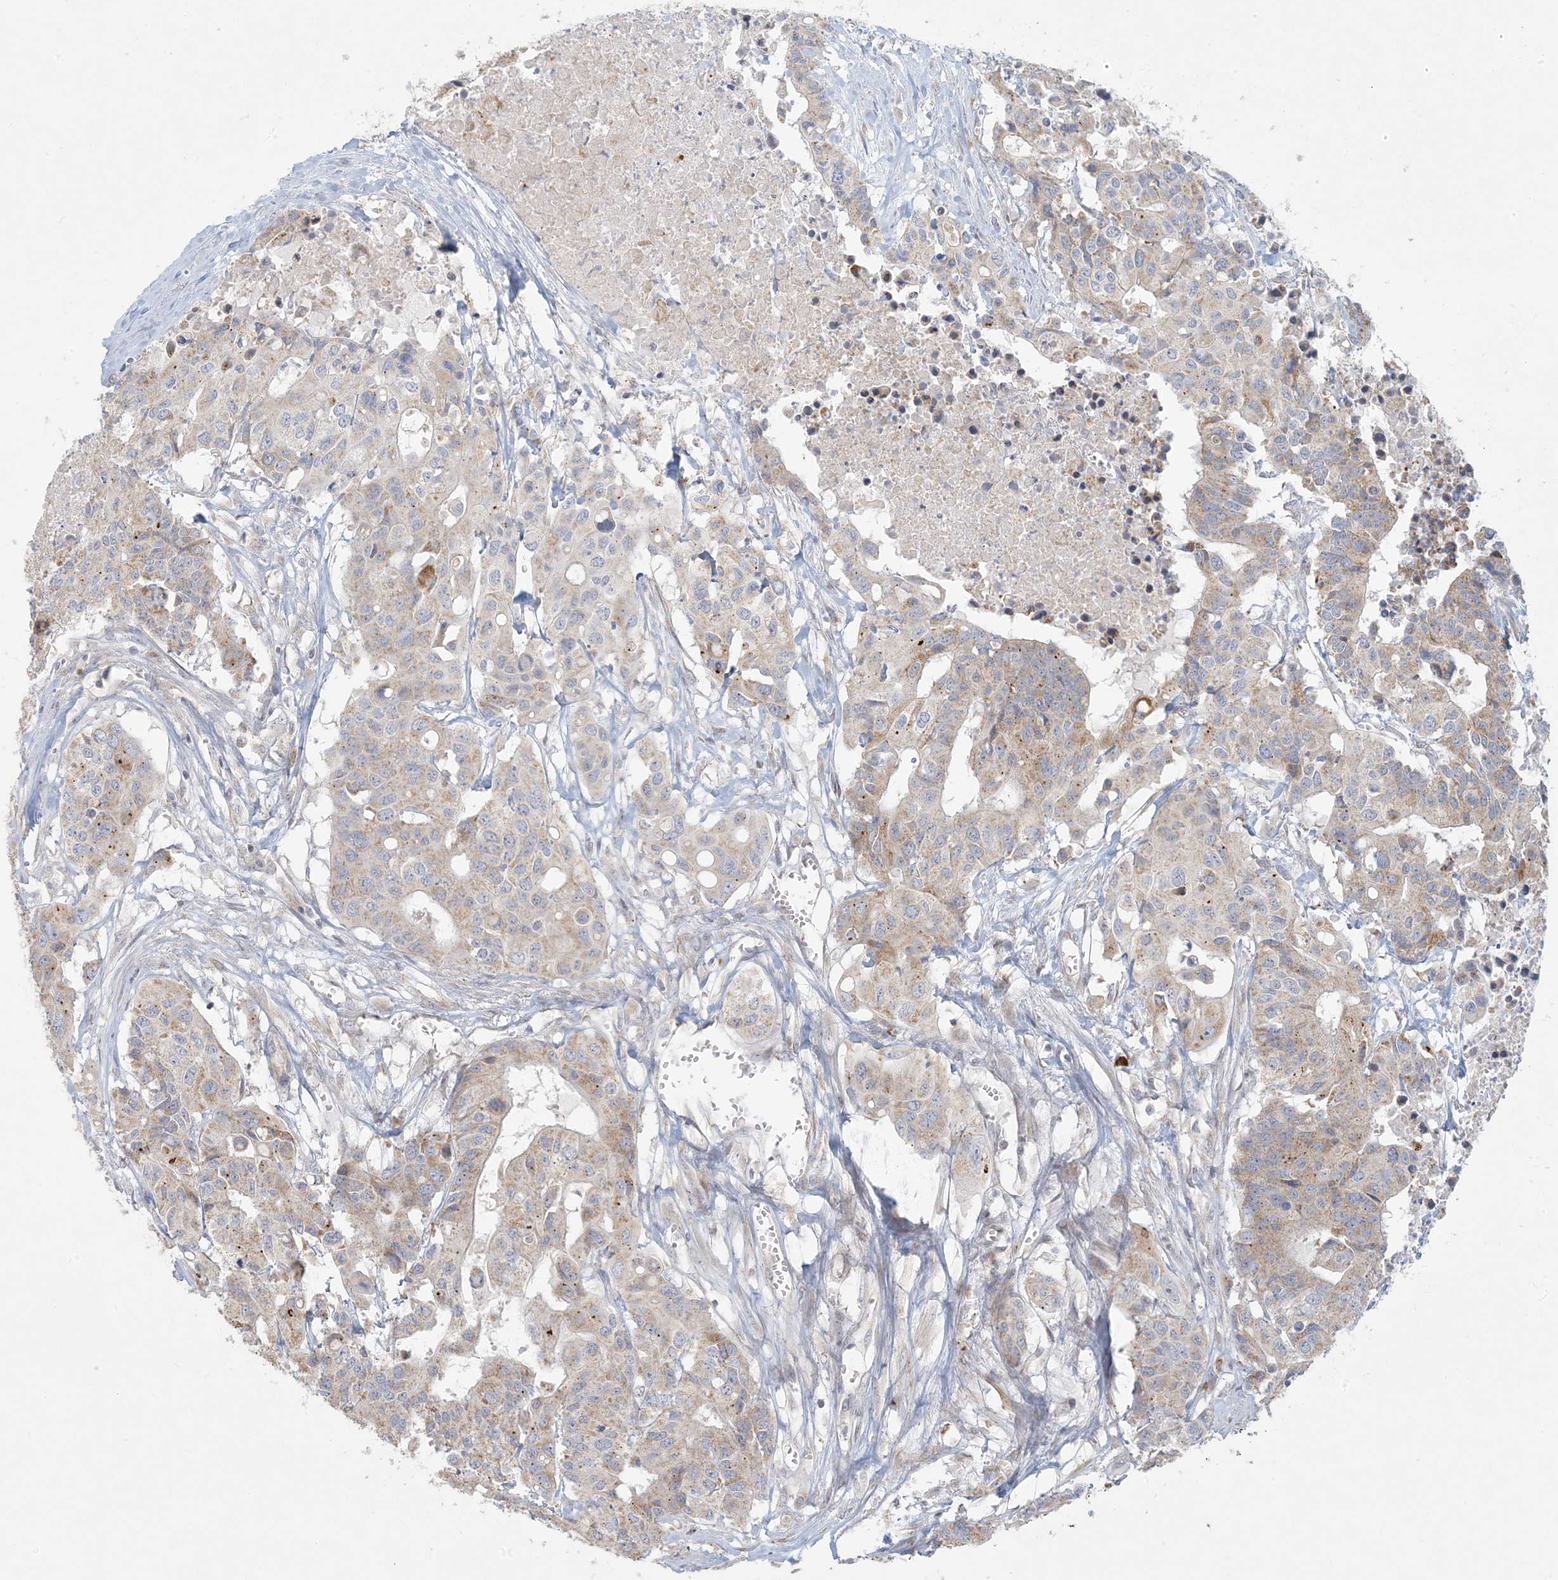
{"staining": {"intensity": "weak", "quantity": "25%-75%", "location": "cytoplasmic/membranous"}, "tissue": "colorectal cancer", "cell_type": "Tumor cells", "image_type": "cancer", "snomed": [{"axis": "morphology", "description": "Adenocarcinoma, NOS"}, {"axis": "topography", "description": "Colon"}], "caption": "Immunohistochemical staining of human colorectal cancer shows low levels of weak cytoplasmic/membranous positivity in approximately 25%-75% of tumor cells. The staining is performed using DAB brown chromogen to label protein expression. The nuclei are counter-stained blue using hematoxylin.", "gene": "MCAT", "patient": {"sex": "male", "age": 77}}